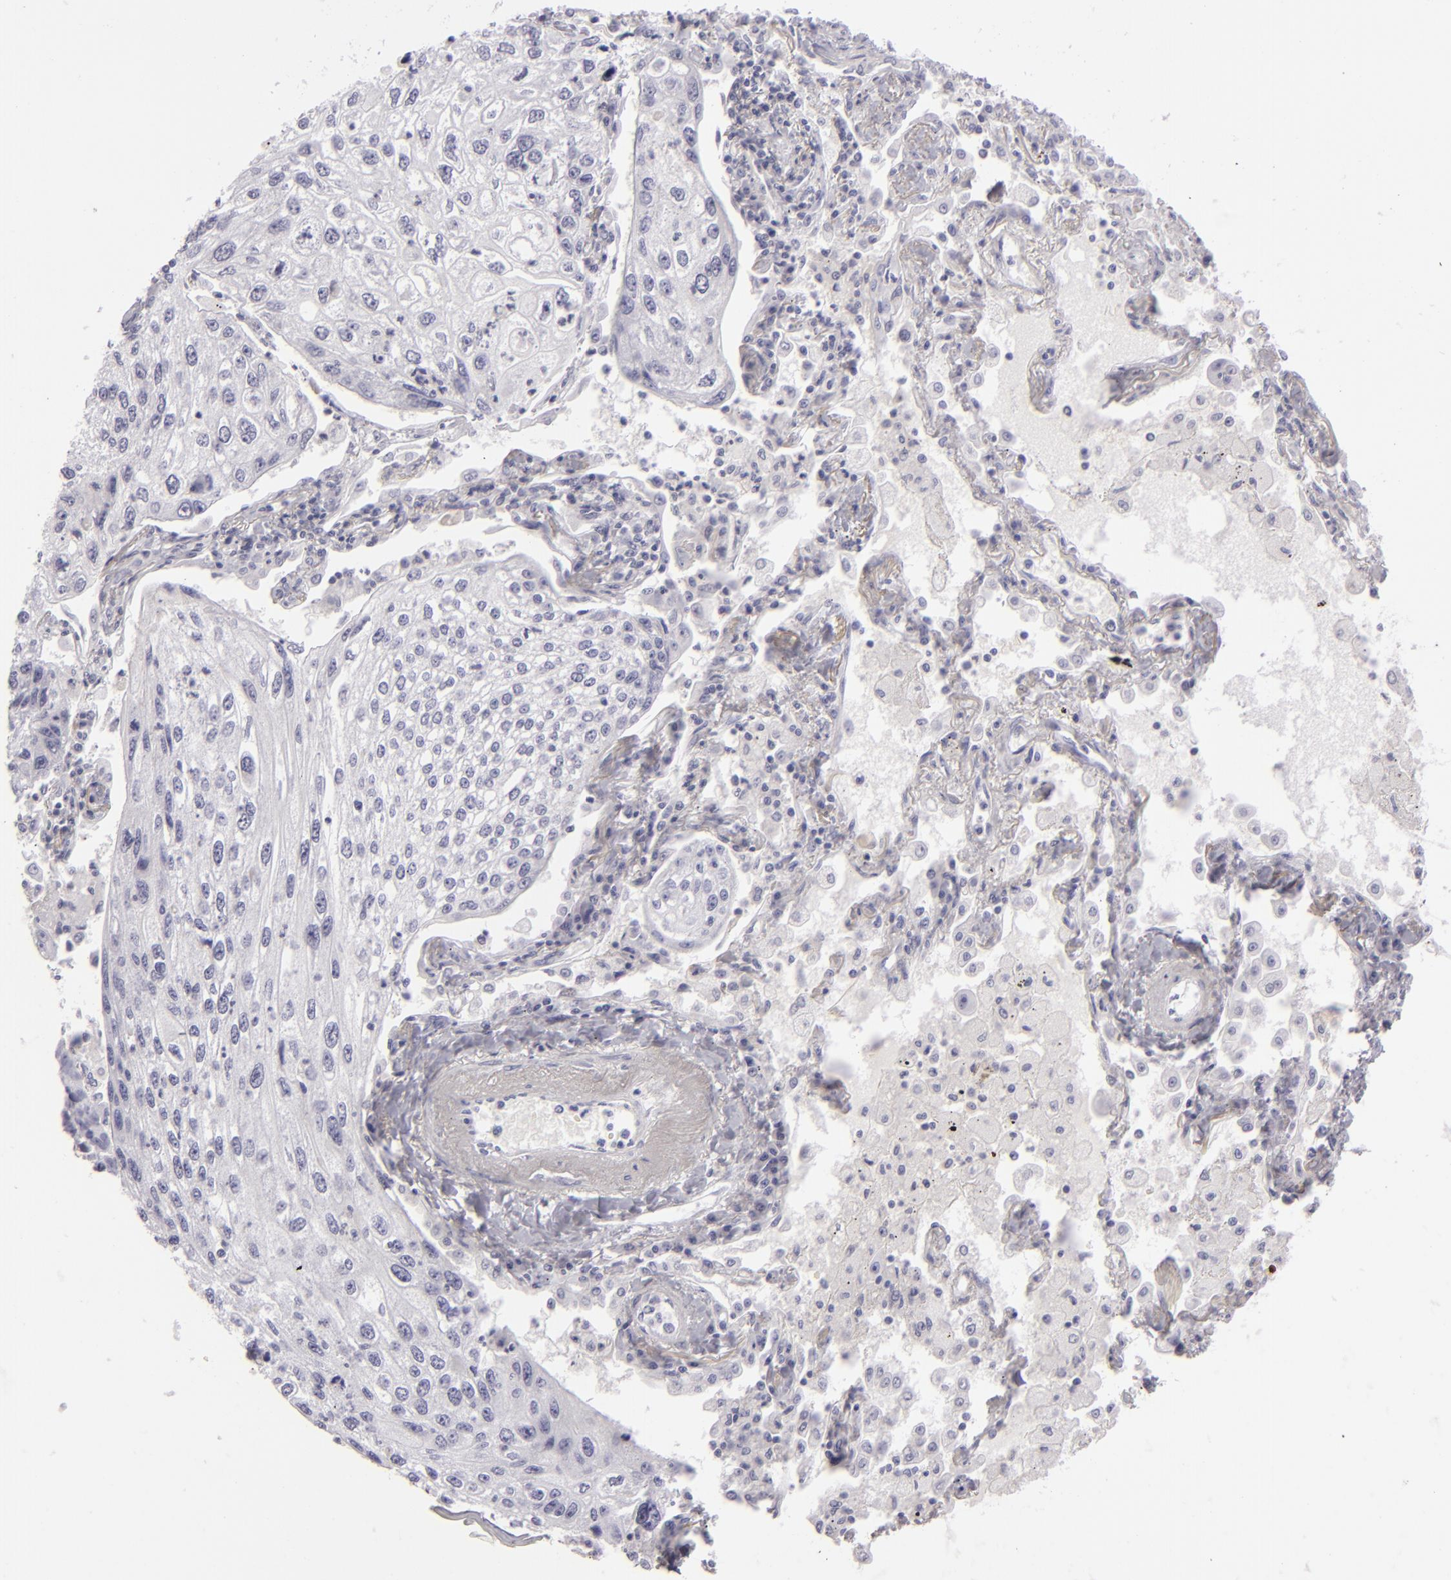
{"staining": {"intensity": "negative", "quantity": "none", "location": "none"}, "tissue": "lung cancer", "cell_type": "Tumor cells", "image_type": "cancer", "snomed": [{"axis": "morphology", "description": "Squamous cell carcinoma, NOS"}, {"axis": "topography", "description": "Lung"}], "caption": "DAB (3,3'-diaminobenzidine) immunohistochemical staining of human lung cancer (squamous cell carcinoma) reveals no significant staining in tumor cells. (DAB (3,3'-diaminobenzidine) immunohistochemistry (IHC), high magnification).", "gene": "CDX2", "patient": {"sex": "male", "age": 75}}